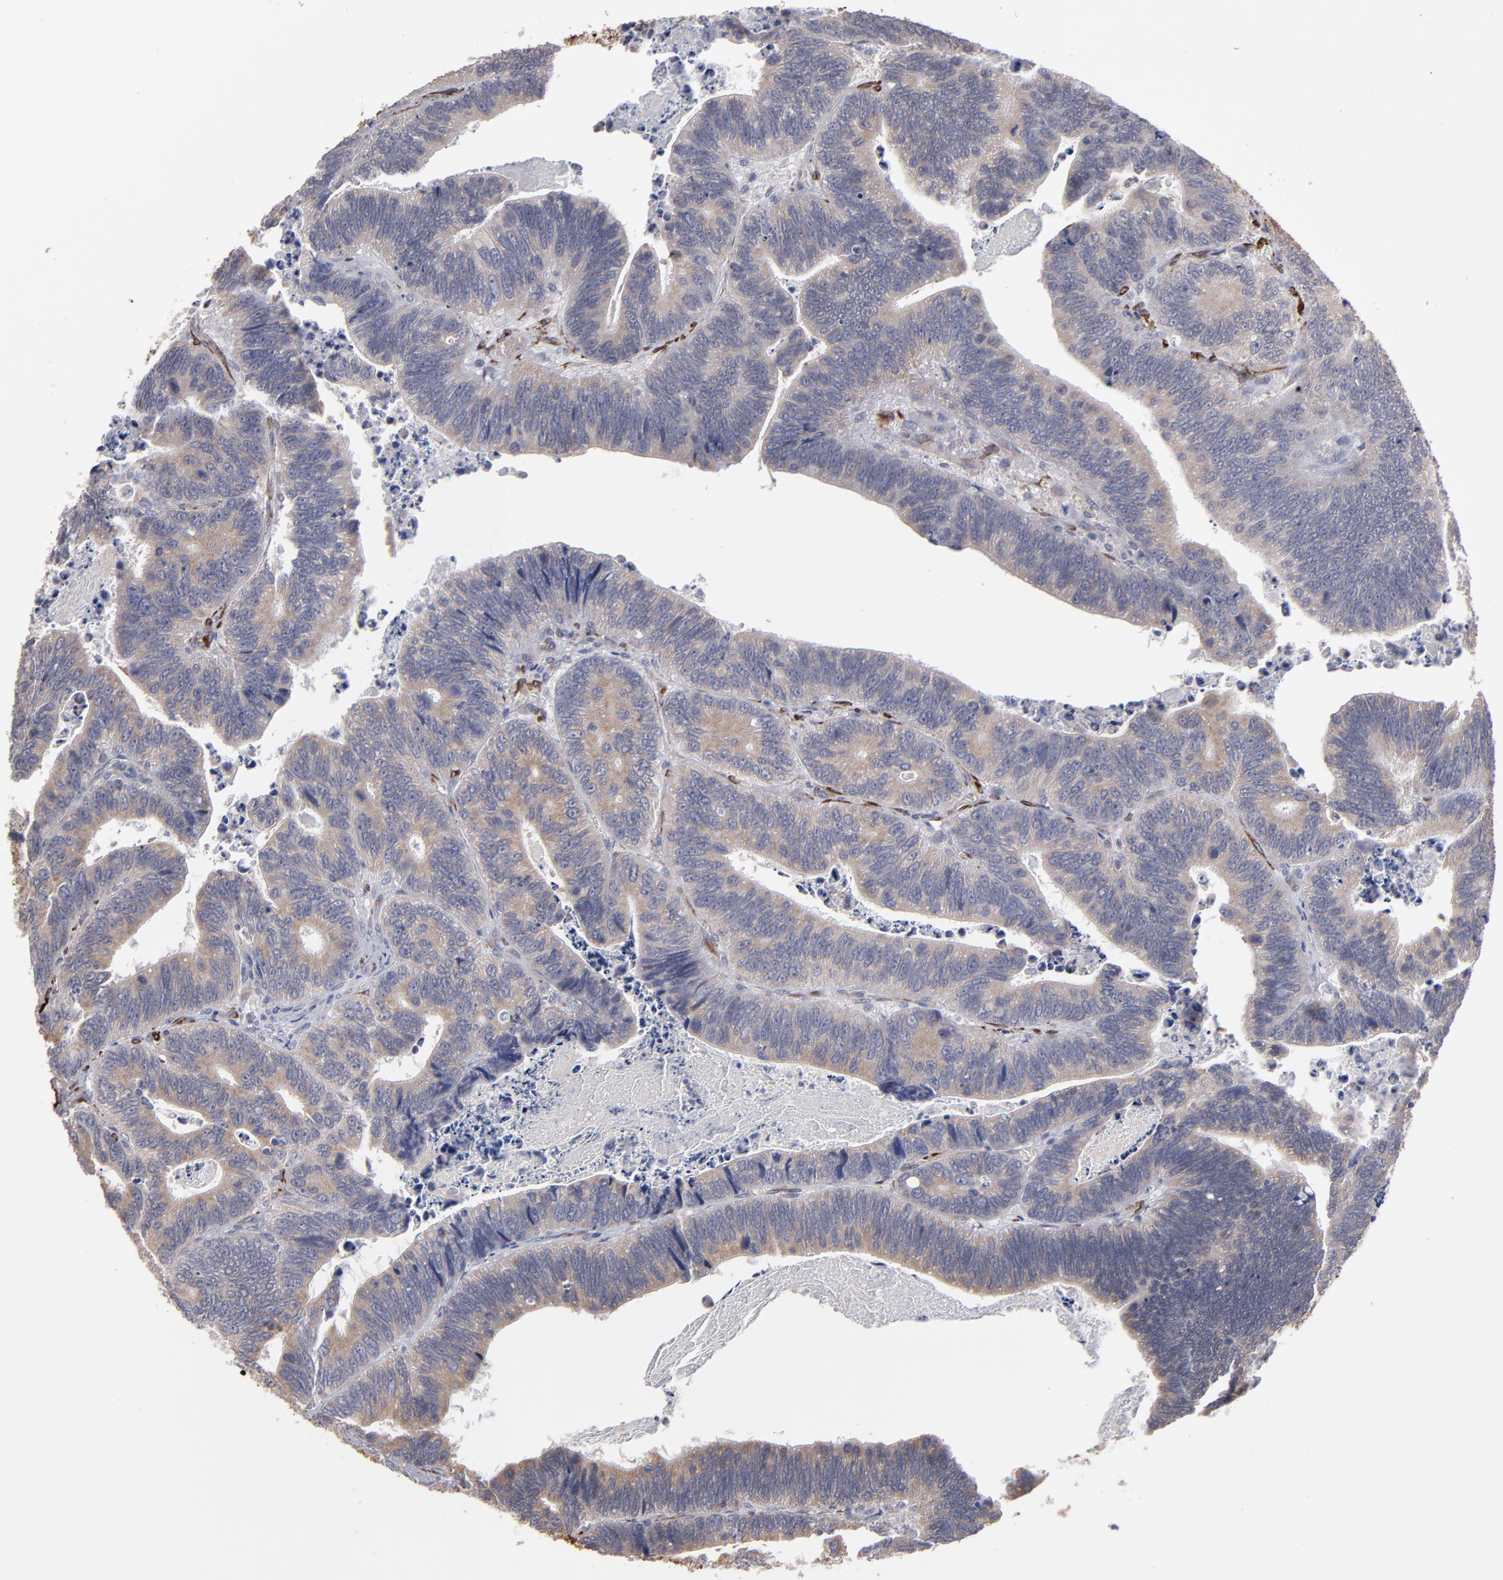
{"staining": {"intensity": "weak", "quantity": ">75%", "location": "cytoplasmic/membranous"}, "tissue": "colorectal cancer", "cell_type": "Tumor cells", "image_type": "cancer", "snomed": [{"axis": "morphology", "description": "Adenocarcinoma, NOS"}, {"axis": "topography", "description": "Colon"}], "caption": "Colorectal cancer (adenocarcinoma) was stained to show a protein in brown. There is low levels of weak cytoplasmic/membranous expression in approximately >75% of tumor cells.", "gene": "SLMAP", "patient": {"sex": "male", "age": 72}}